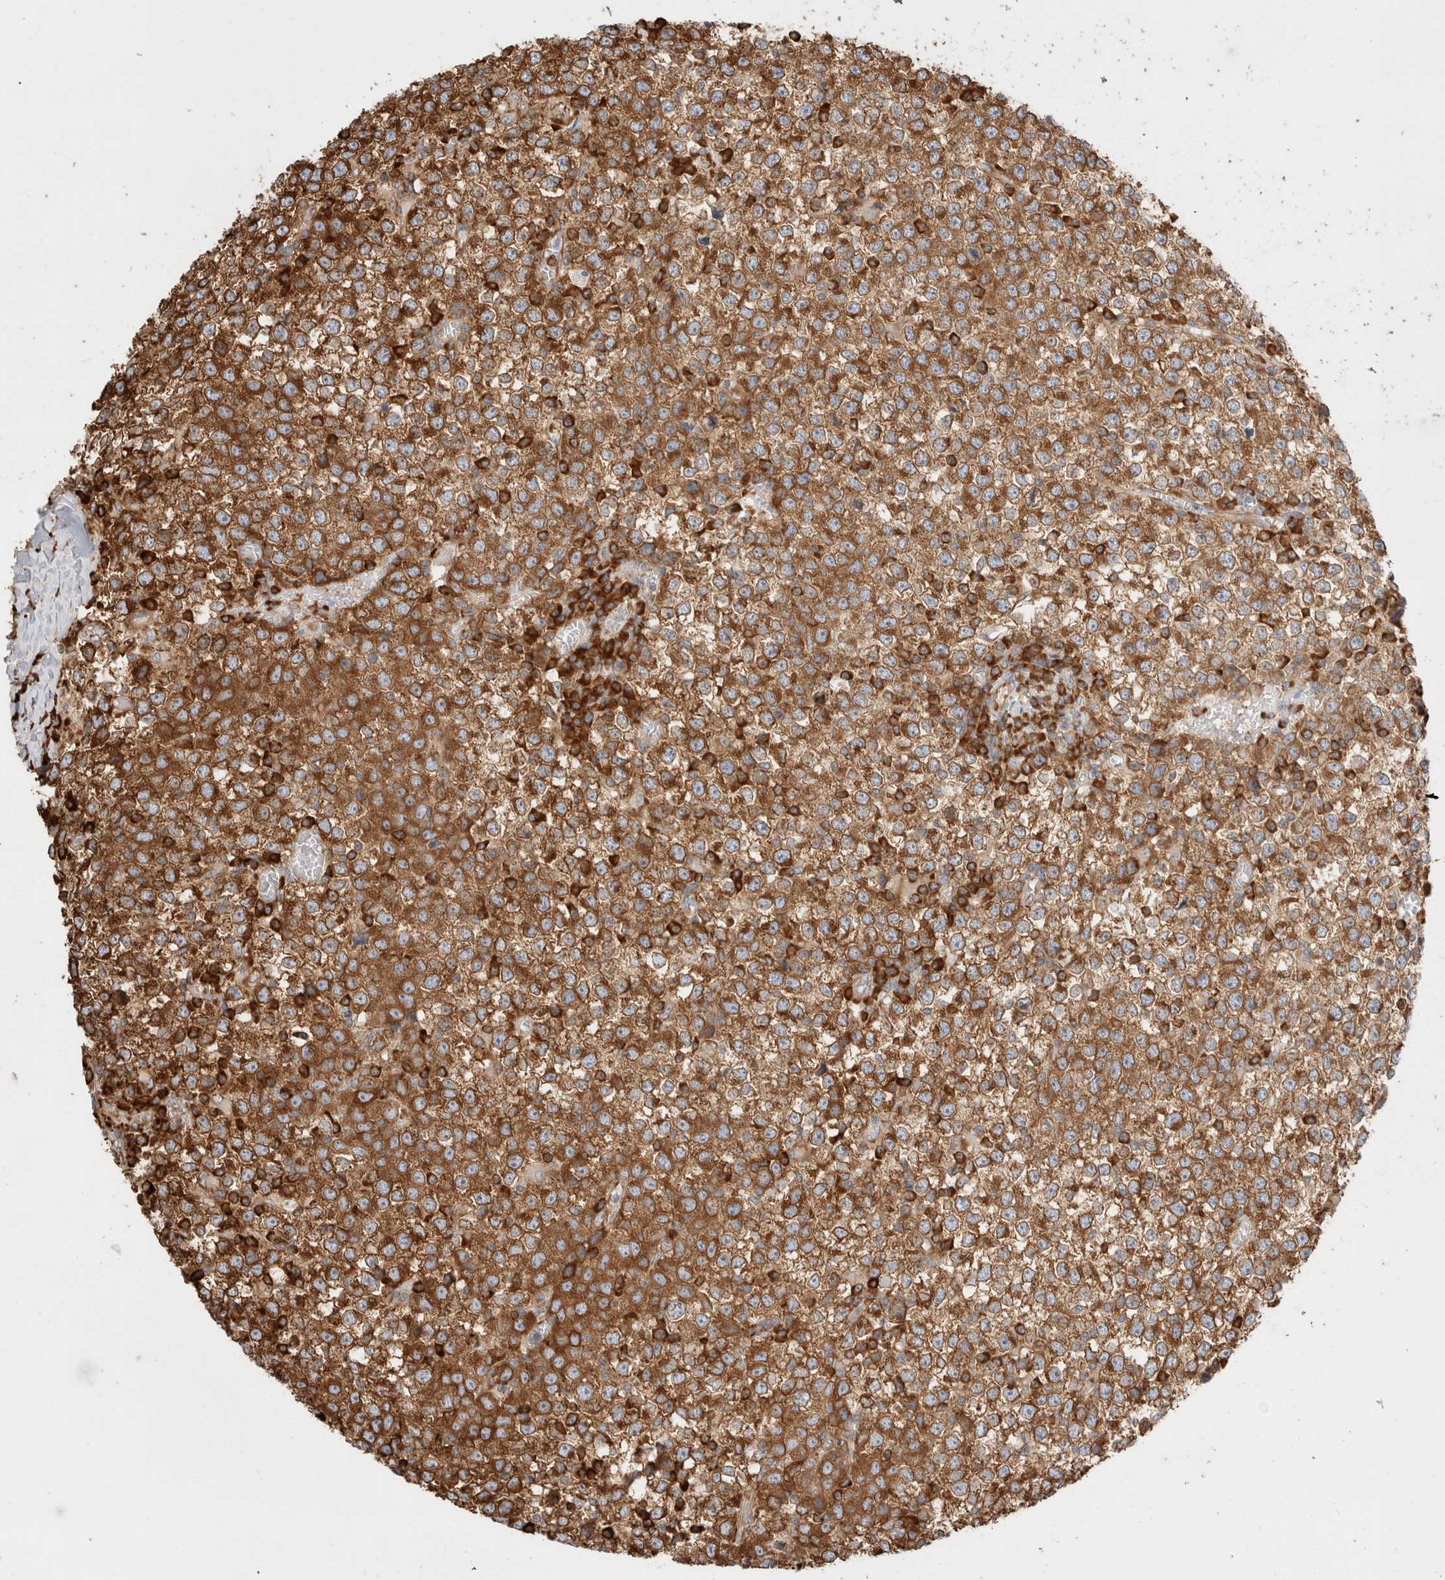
{"staining": {"intensity": "strong", "quantity": ">75%", "location": "cytoplasmic/membranous"}, "tissue": "testis cancer", "cell_type": "Tumor cells", "image_type": "cancer", "snomed": [{"axis": "morphology", "description": "Seminoma, NOS"}, {"axis": "topography", "description": "Testis"}], "caption": "Tumor cells show high levels of strong cytoplasmic/membranous positivity in about >75% of cells in human seminoma (testis).", "gene": "ZC2HC1A", "patient": {"sex": "male", "age": 65}}